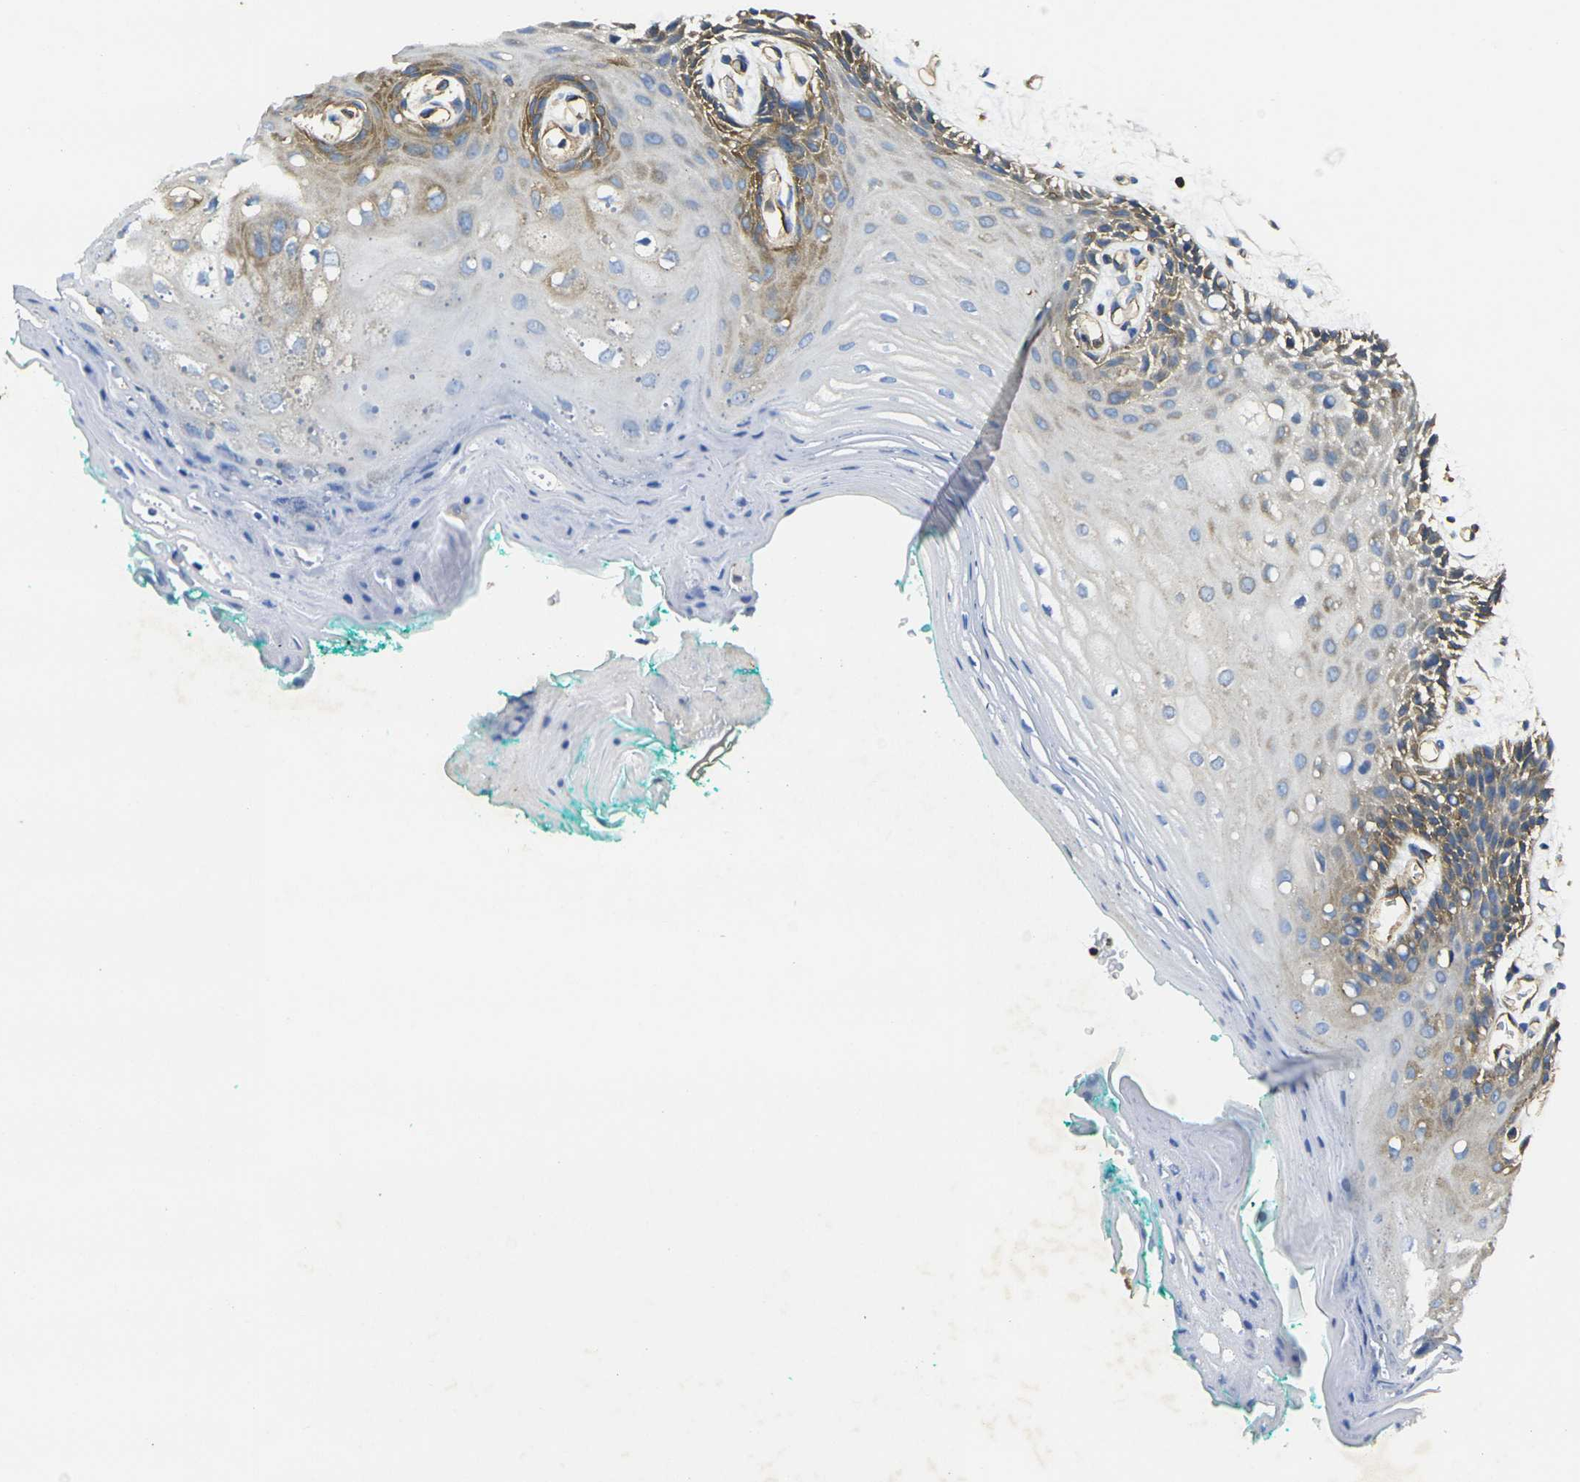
{"staining": {"intensity": "moderate", "quantity": "<25%", "location": "cytoplasmic/membranous"}, "tissue": "oral mucosa", "cell_type": "Squamous epithelial cells", "image_type": "normal", "snomed": [{"axis": "morphology", "description": "Normal tissue, NOS"}, {"axis": "topography", "description": "Skeletal muscle"}, {"axis": "topography", "description": "Oral tissue"}, {"axis": "topography", "description": "Peripheral nerve tissue"}], "caption": "Protein staining by immunohistochemistry (IHC) shows moderate cytoplasmic/membranous staining in about <25% of squamous epithelial cells in normal oral mucosa.", "gene": "FAM110D", "patient": {"sex": "female", "age": 84}}